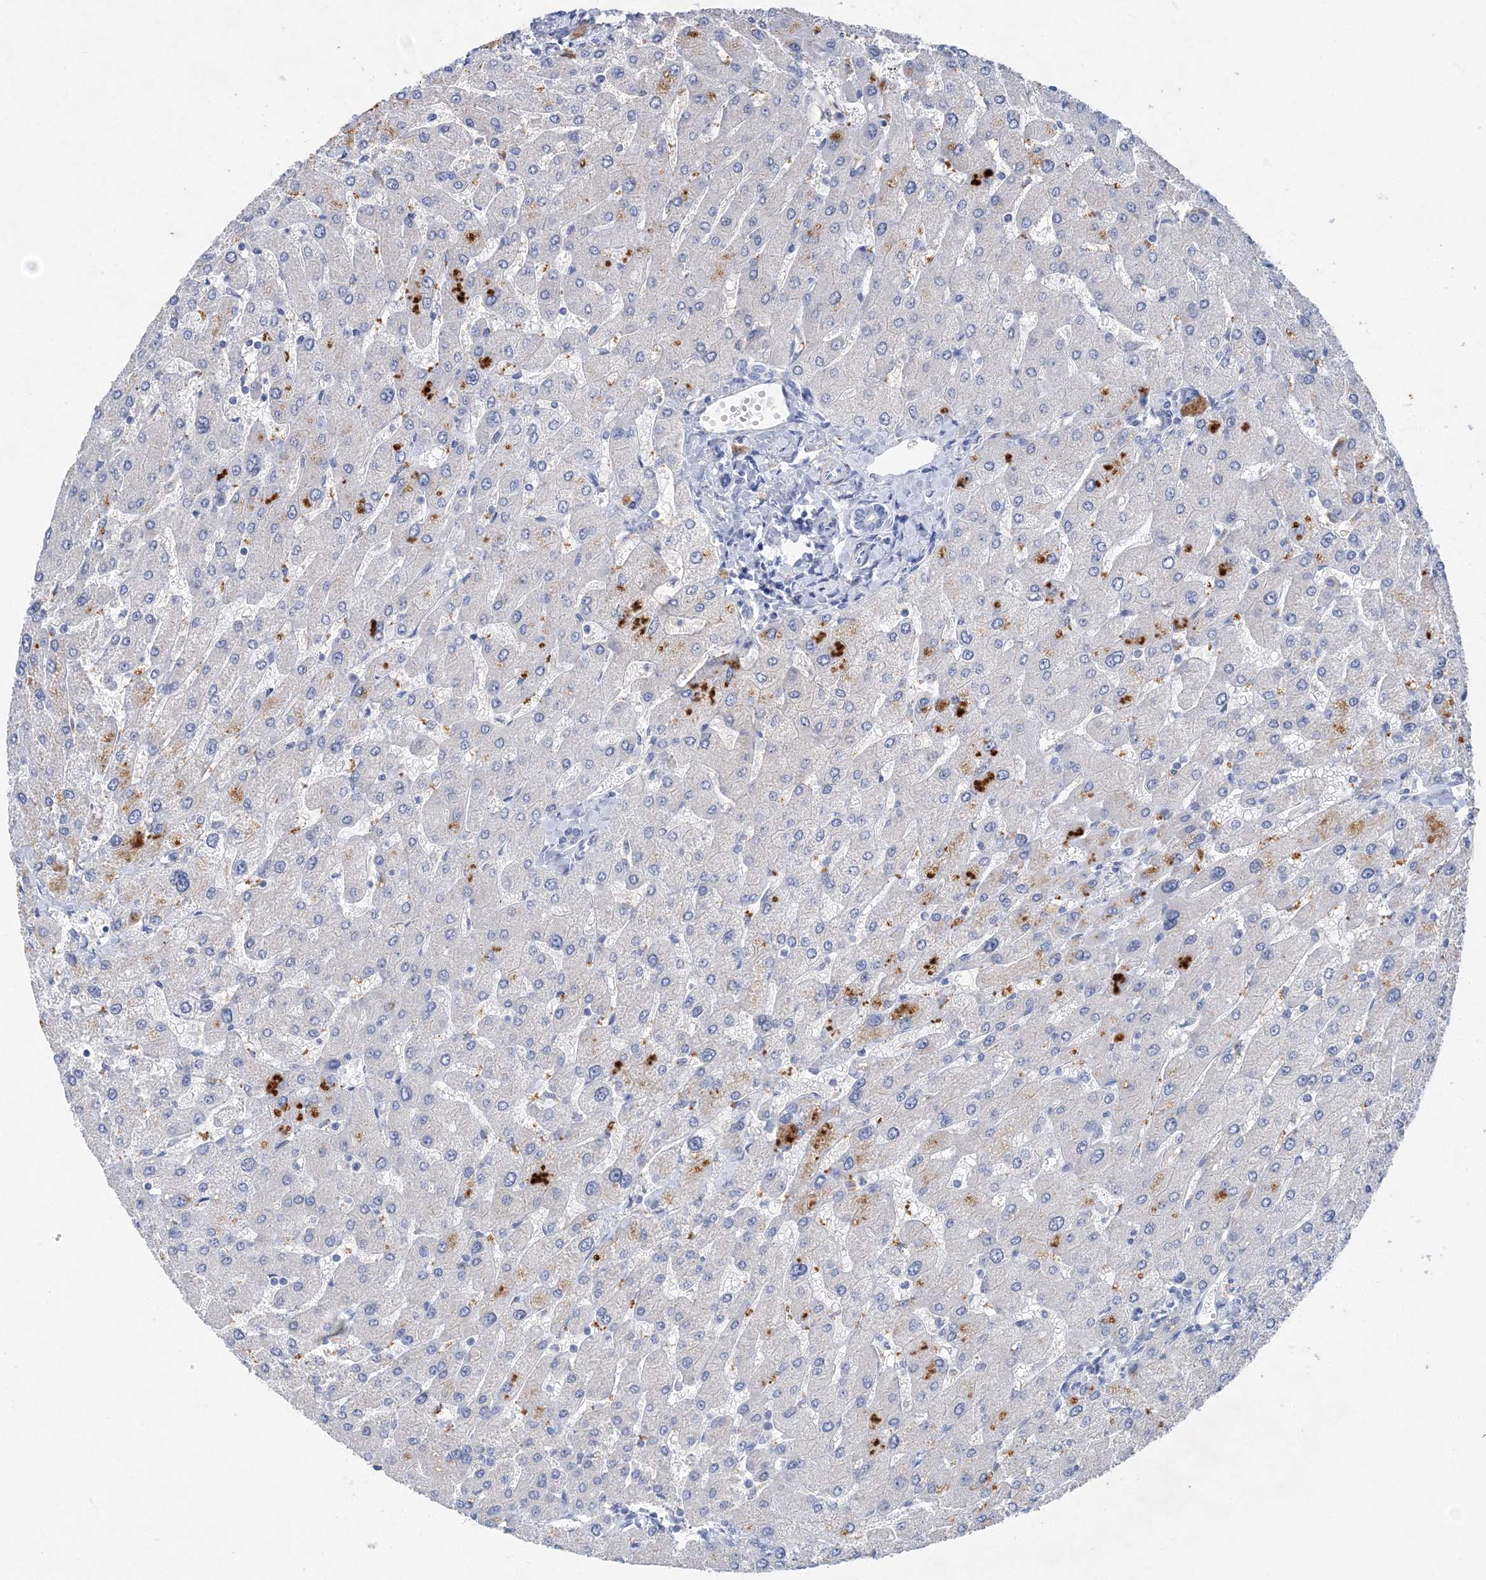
{"staining": {"intensity": "negative", "quantity": "none", "location": "none"}, "tissue": "liver", "cell_type": "Cholangiocytes", "image_type": "normal", "snomed": [{"axis": "morphology", "description": "Normal tissue, NOS"}, {"axis": "topography", "description": "Liver"}], "caption": "An immunohistochemistry photomicrograph of normal liver is shown. There is no staining in cholangiocytes of liver. (DAB (3,3'-diaminobenzidine) IHC, high magnification).", "gene": "C11orf58", "patient": {"sex": "male", "age": 55}}